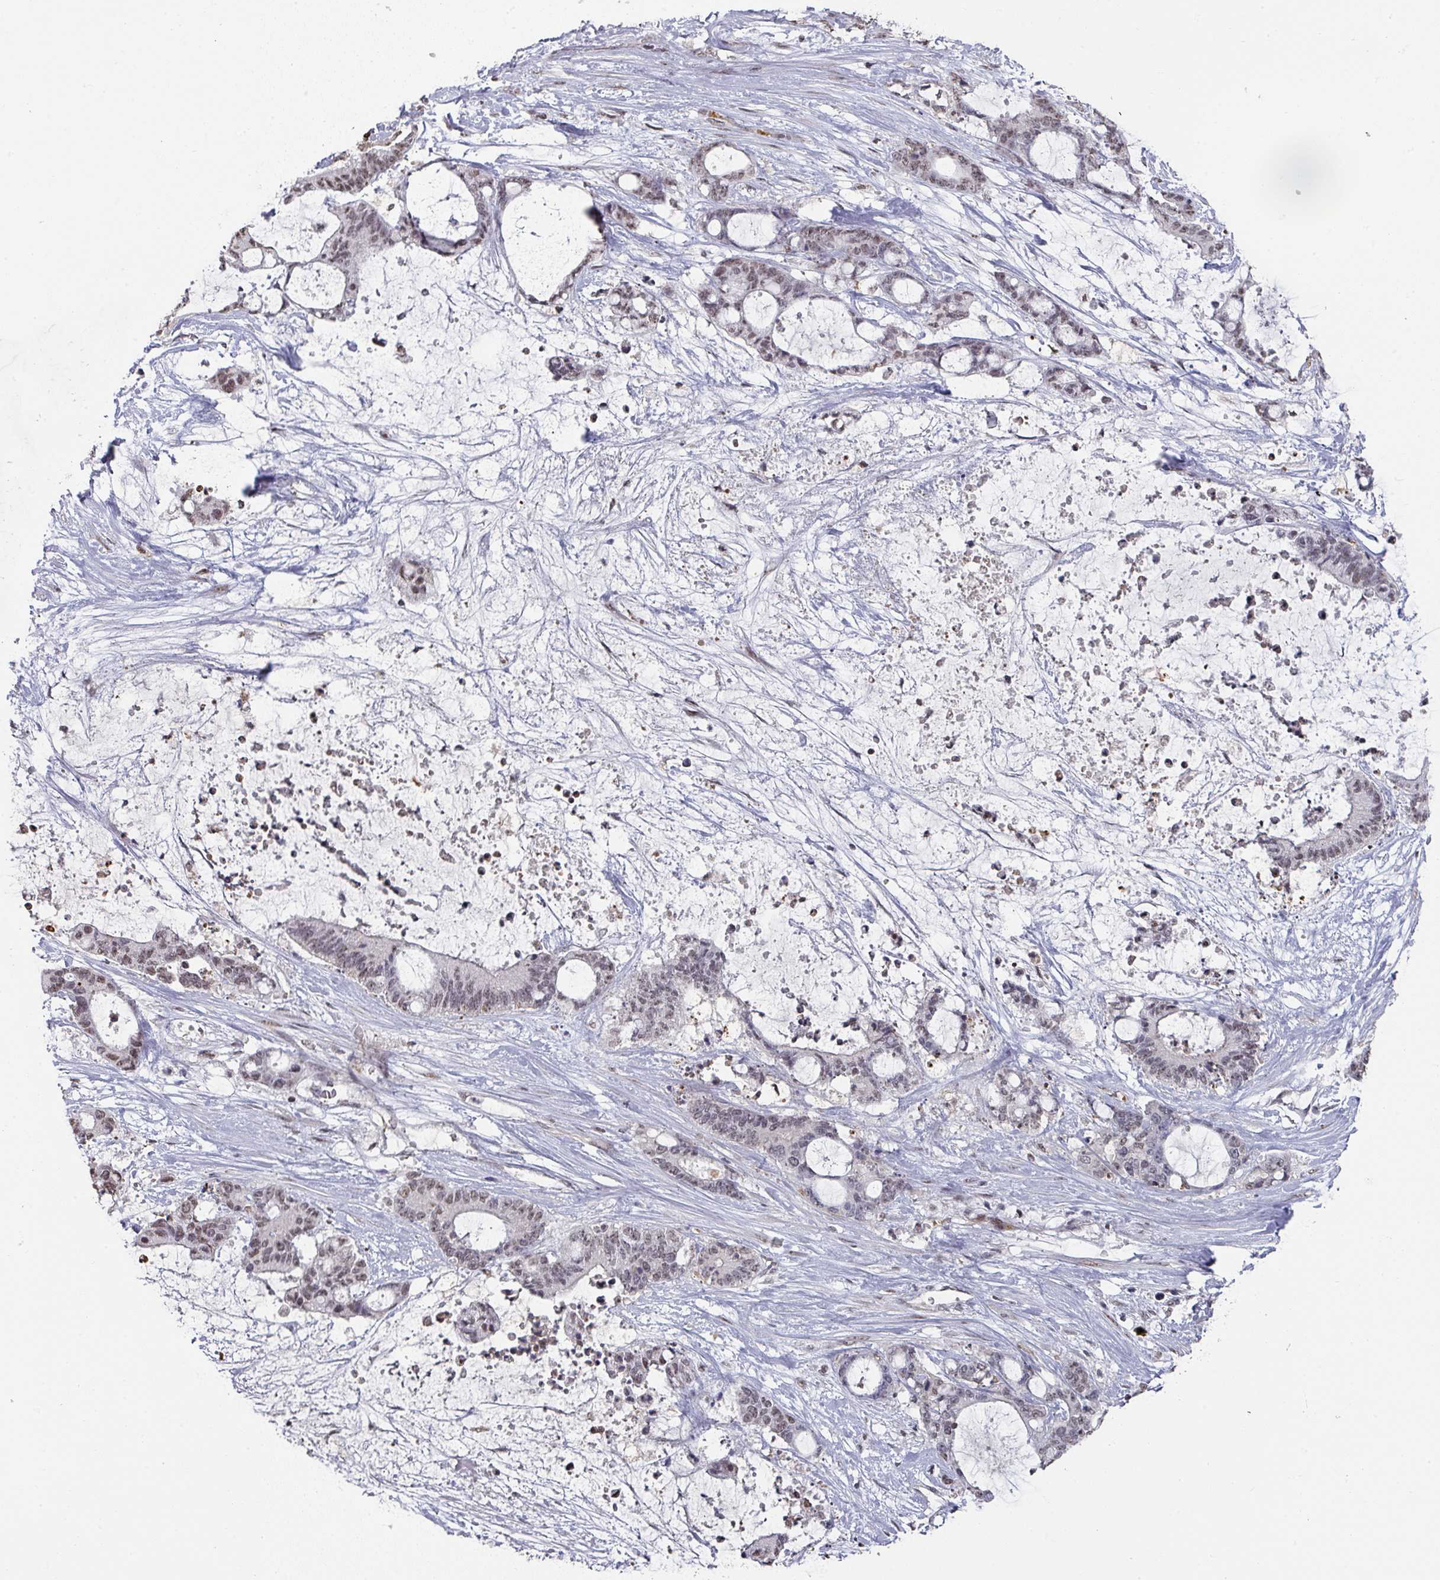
{"staining": {"intensity": "weak", "quantity": ">75%", "location": "nuclear"}, "tissue": "liver cancer", "cell_type": "Tumor cells", "image_type": "cancer", "snomed": [{"axis": "morphology", "description": "Normal tissue, NOS"}, {"axis": "morphology", "description": "Cholangiocarcinoma"}, {"axis": "topography", "description": "Liver"}, {"axis": "topography", "description": "Peripheral nerve tissue"}], "caption": "Liver cancer (cholangiocarcinoma) stained with immunohistochemistry demonstrates weak nuclear staining in about >75% of tumor cells. (Brightfield microscopy of DAB IHC at high magnification).", "gene": "ZNF654", "patient": {"sex": "female", "age": 73}}